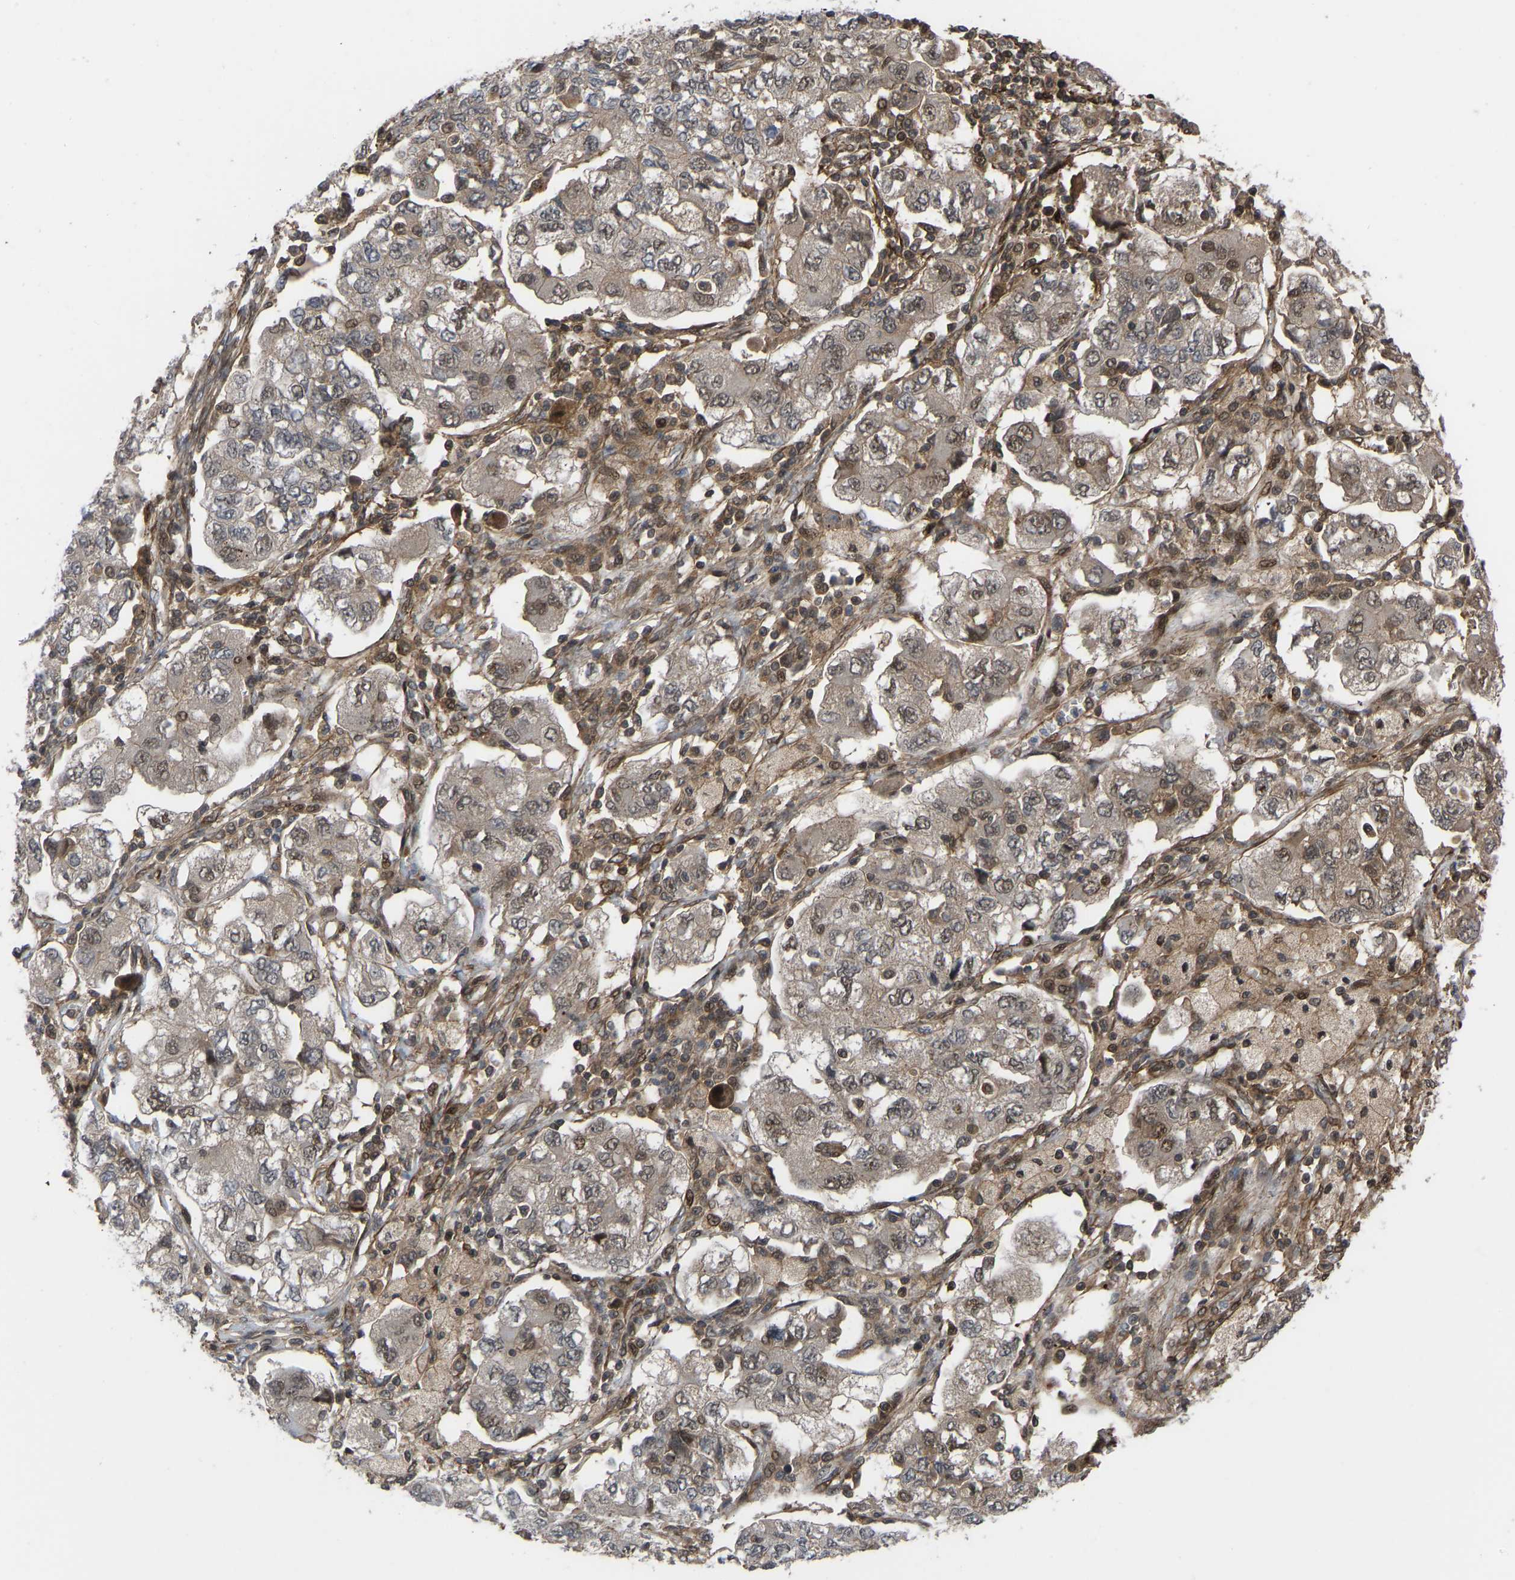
{"staining": {"intensity": "weak", "quantity": ">75%", "location": "cytoplasmic/membranous,nuclear"}, "tissue": "ovarian cancer", "cell_type": "Tumor cells", "image_type": "cancer", "snomed": [{"axis": "morphology", "description": "Carcinoma, NOS"}, {"axis": "morphology", "description": "Cystadenocarcinoma, serous, NOS"}, {"axis": "topography", "description": "Ovary"}], "caption": "A low amount of weak cytoplasmic/membranous and nuclear positivity is identified in approximately >75% of tumor cells in ovarian cancer (carcinoma) tissue.", "gene": "CYP7B1", "patient": {"sex": "female", "age": 69}}